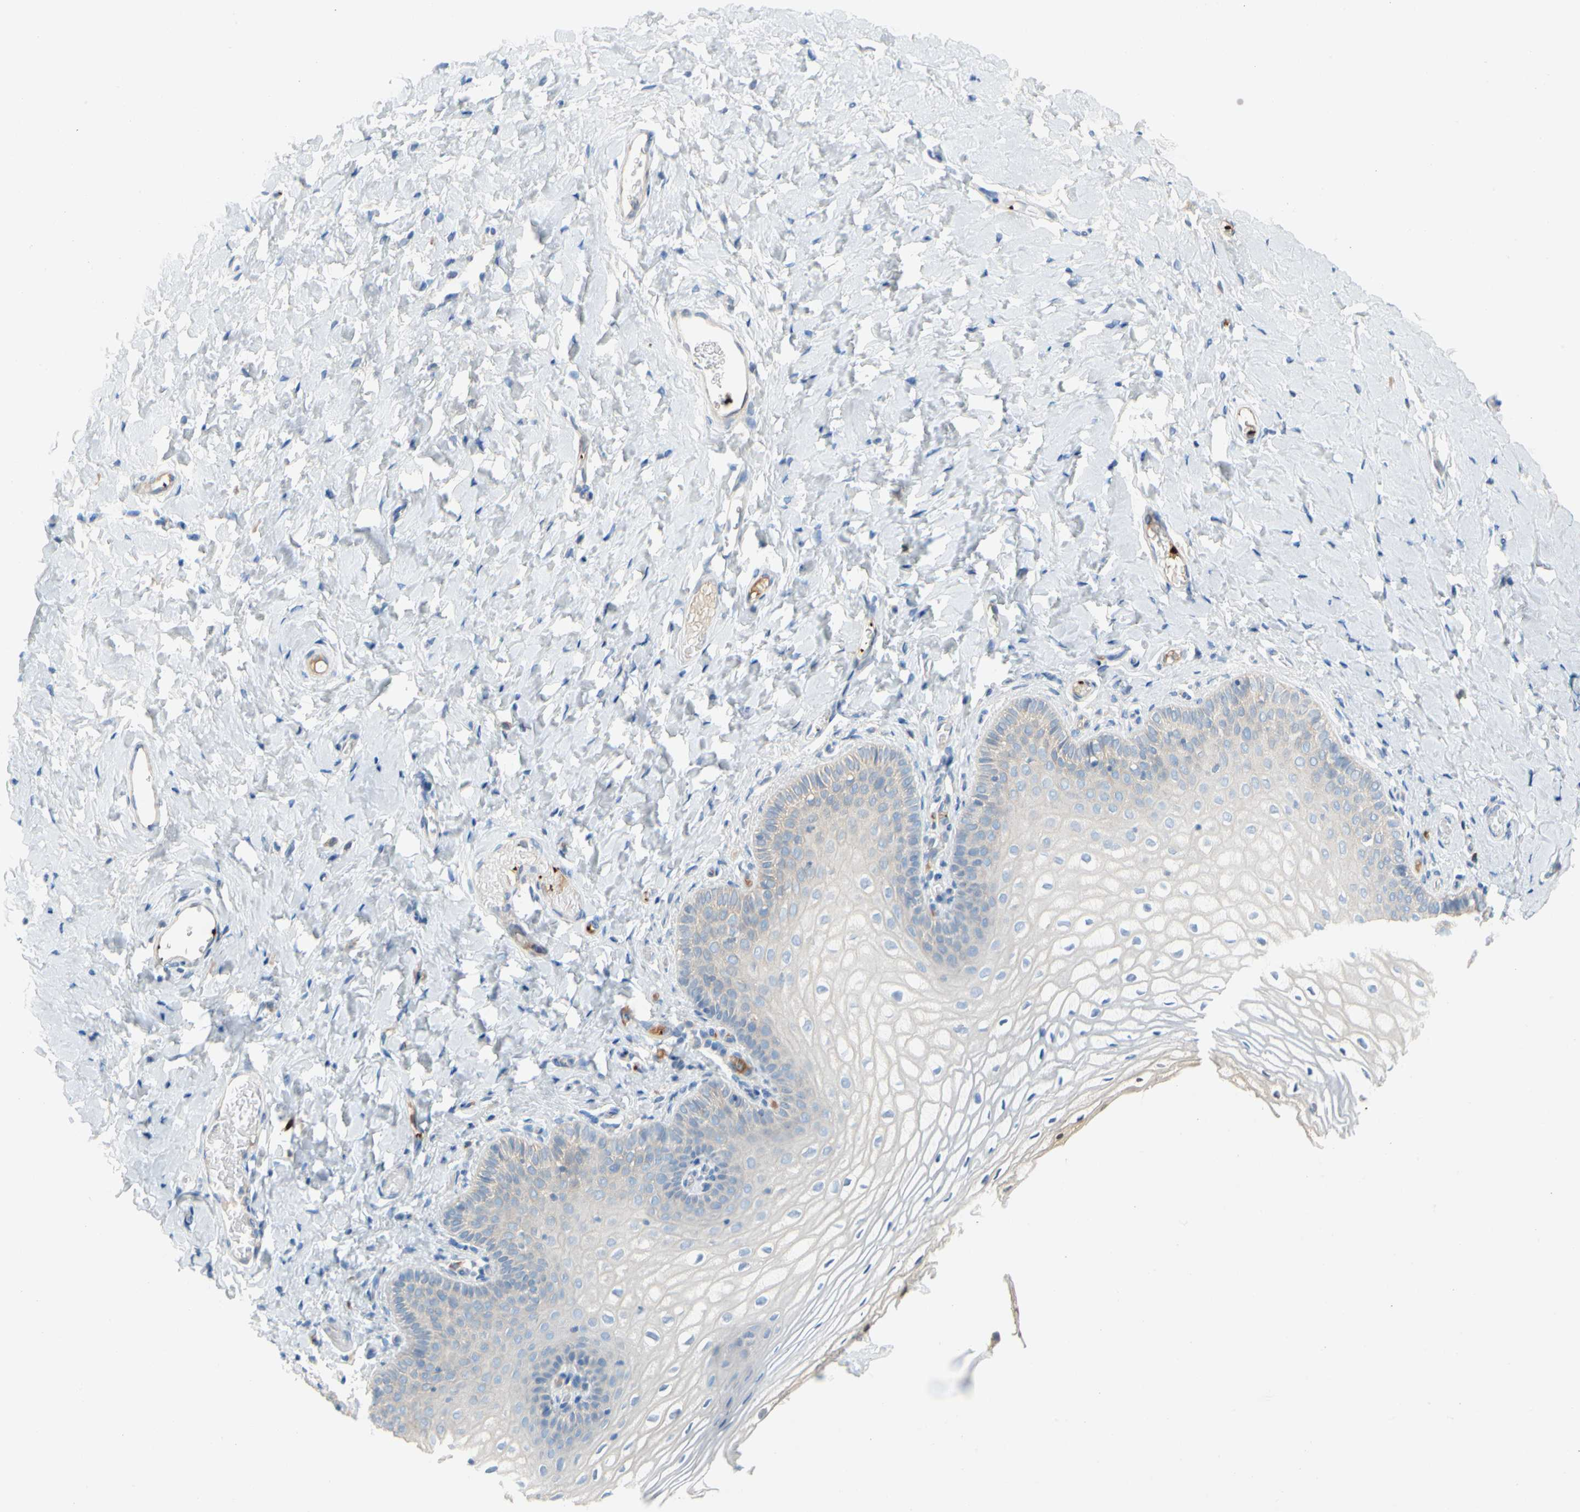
{"staining": {"intensity": "moderate", "quantity": "<25%", "location": "cytoplasmic/membranous,nuclear"}, "tissue": "vagina", "cell_type": "Squamous epithelial cells", "image_type": "normal", "snomed": [{"axis": "morphology", "description": "Normal tissue, NOS"}, {"axis": "topography", "description": "Vagina"}], "caption": "Squamous epithelial cells demonstrate low levels of moderate cytoplasmic/membranous,nuclear positivity in about <25% of cells in normal human vagina.", "gene": "ENSG00000288796", "patient": {"sex": "female", "age": 55}}